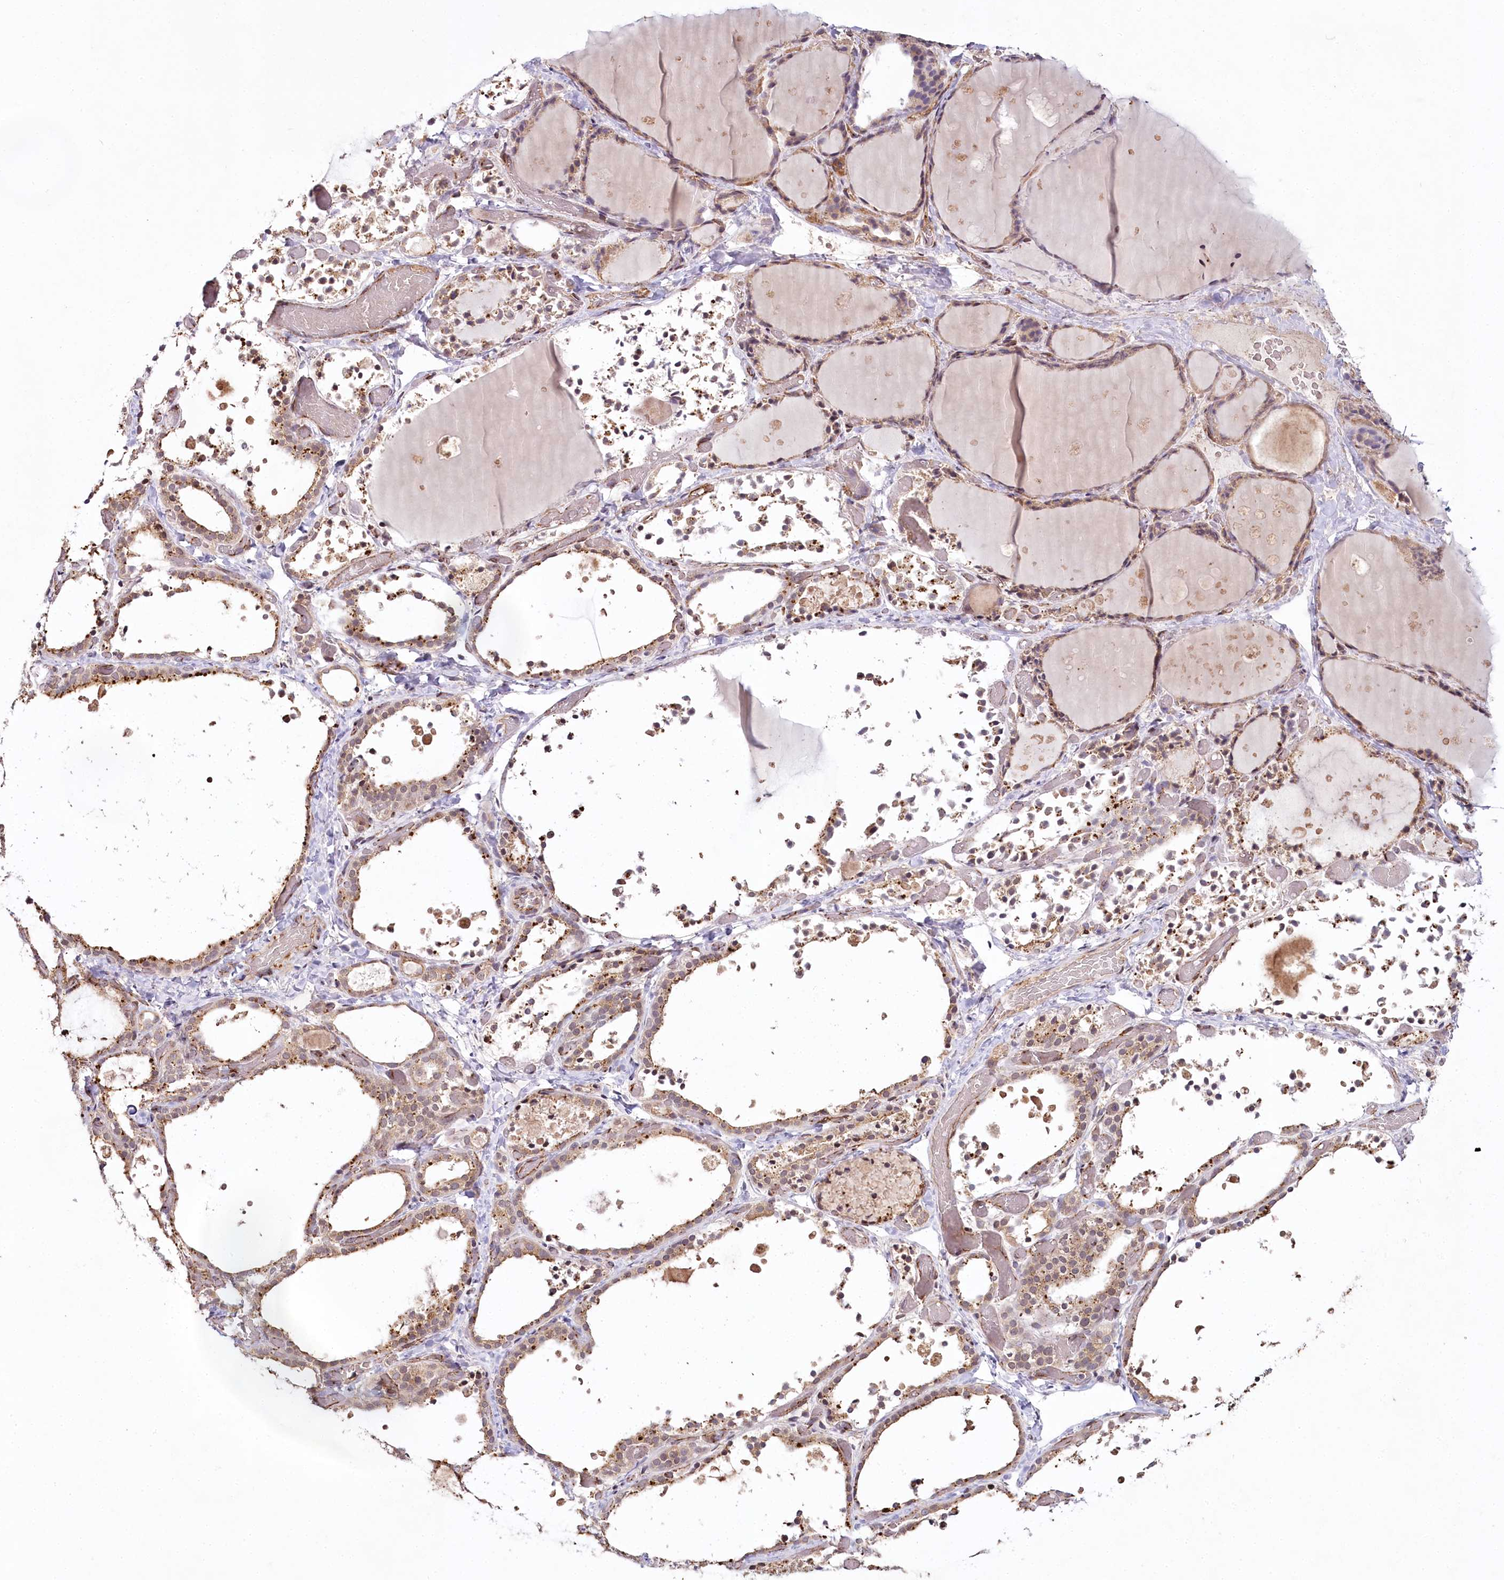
{"staining": {"intensity": "moderate", "quantity": ">75%", "location": "cytoplasmic/membranous,nuclear"}, "tissue": "thyroid gland", "cell_type": "Glandular cells", "image_type": "normal", "snomed": [{"axis": "morphology", "description": "Normal tissue, NOS"}, {"axis": "topography", "description": "Thyroid gland"}], "caption": "Immunohistochemistry (IHC) image of benign thyroid gland: human thyroid gland stained using IHC displays medium levels of moderate protein expression localized specifically in the cytoplasmic/membranous,nuclear of glandular cells, appearing as a cytoplasmic/membranous,nuclear brown color.", "gene": "ALKBH8", "patient": {"sex": "female", "age": 44}}